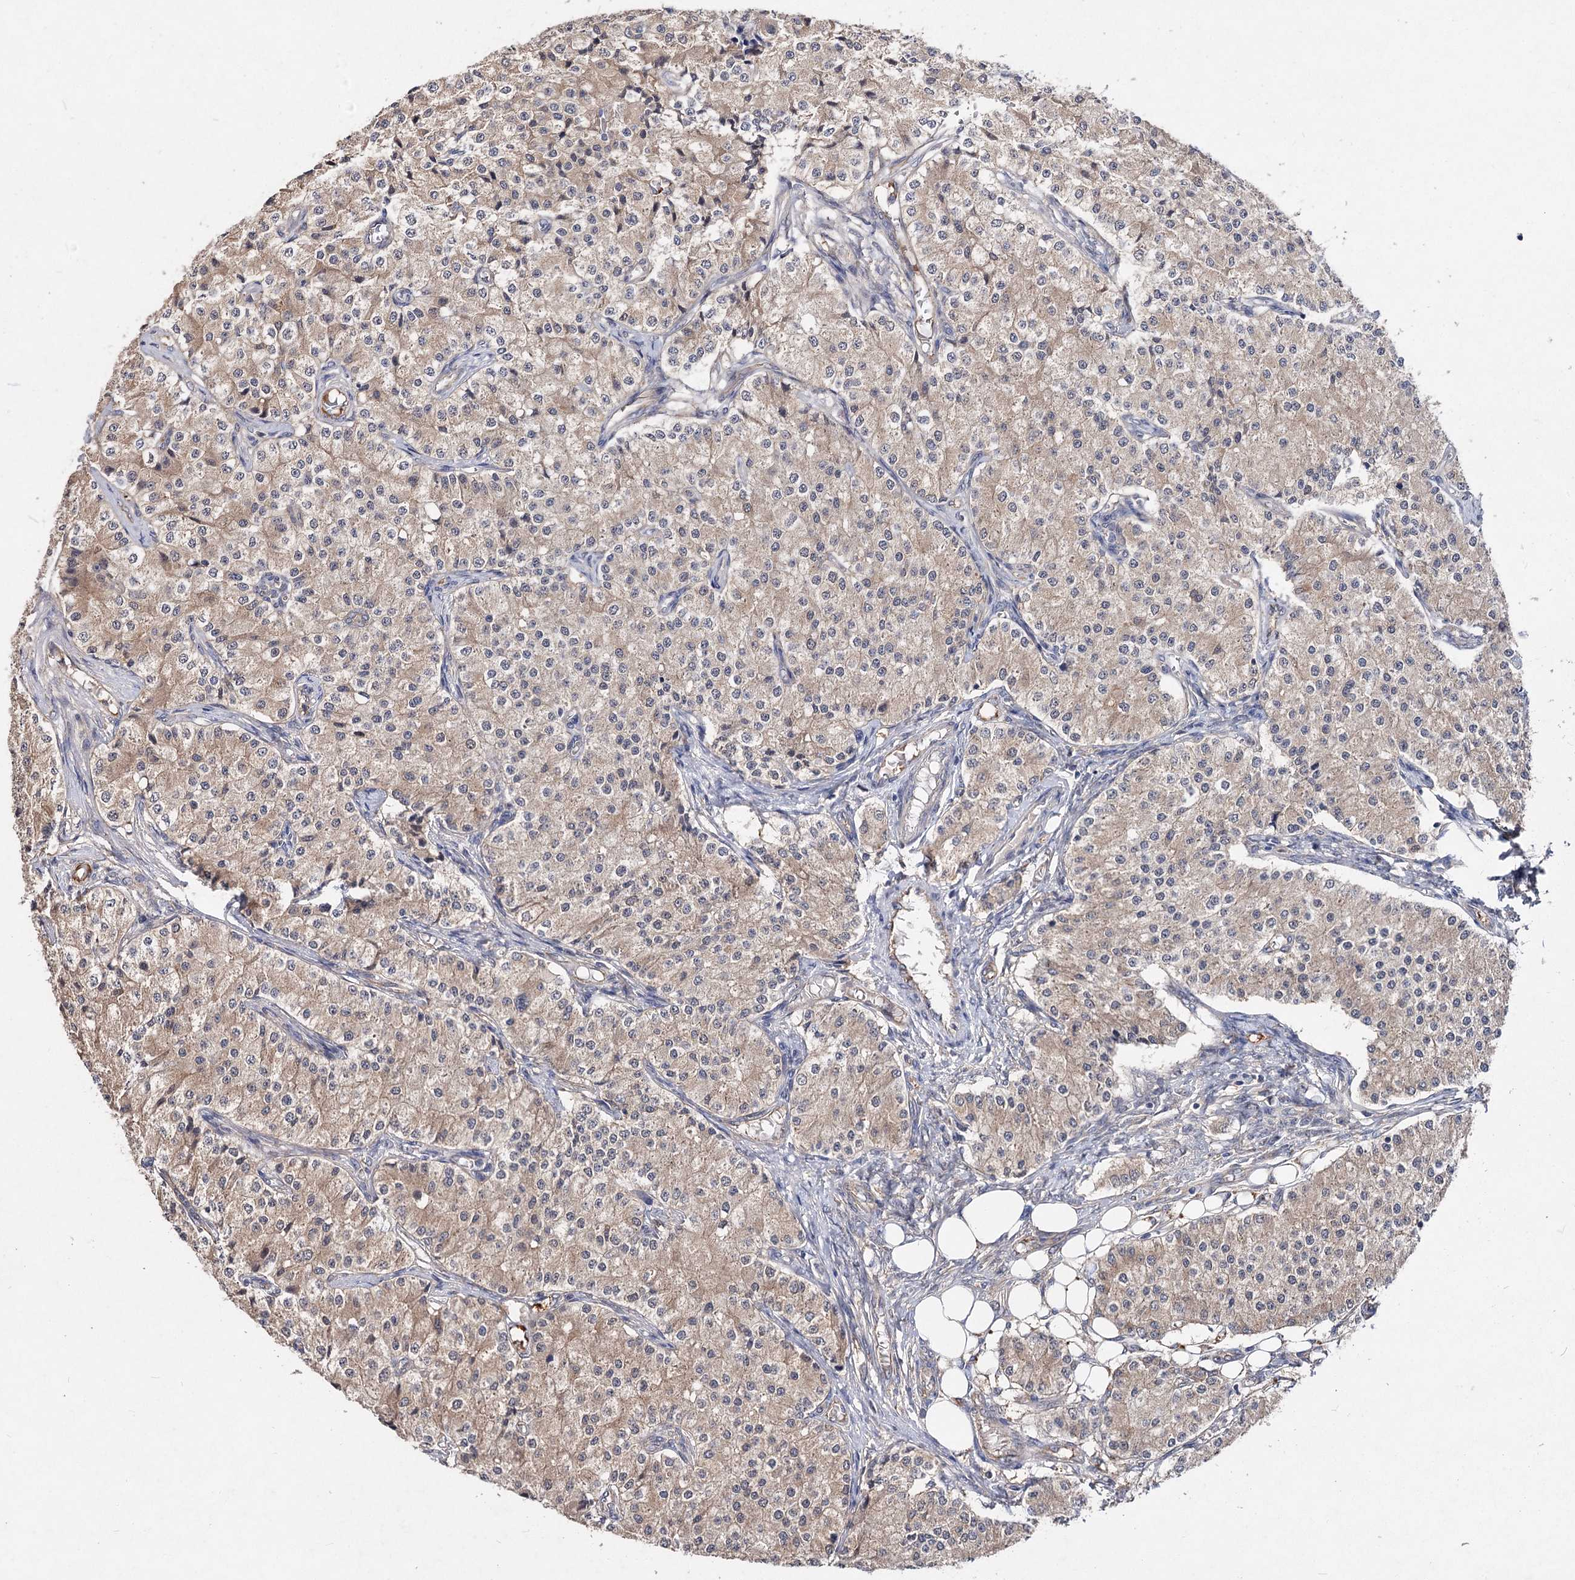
{"staining": {"intensity": "weak", "quantity": ">75%", "location": "cytoplasmic/membranous"}, "tissue": "carcinoid", "cell_type": "Tumor cells", "image_type": "cancer", "snomed": [{"axis": "morphology", "description": "Carcinoid, malignant, NOS"}, {"axis": "topography", "description": "Colon"}], "caption": "There is low levels of weak cytoplasmic/membranous expression in tumor cells of malignant carcinoid, as demonstrated by immunohistochemical staining (brown color).", "gene": "NUDCD2", "patient": {"sex": "female", "age": 52}}